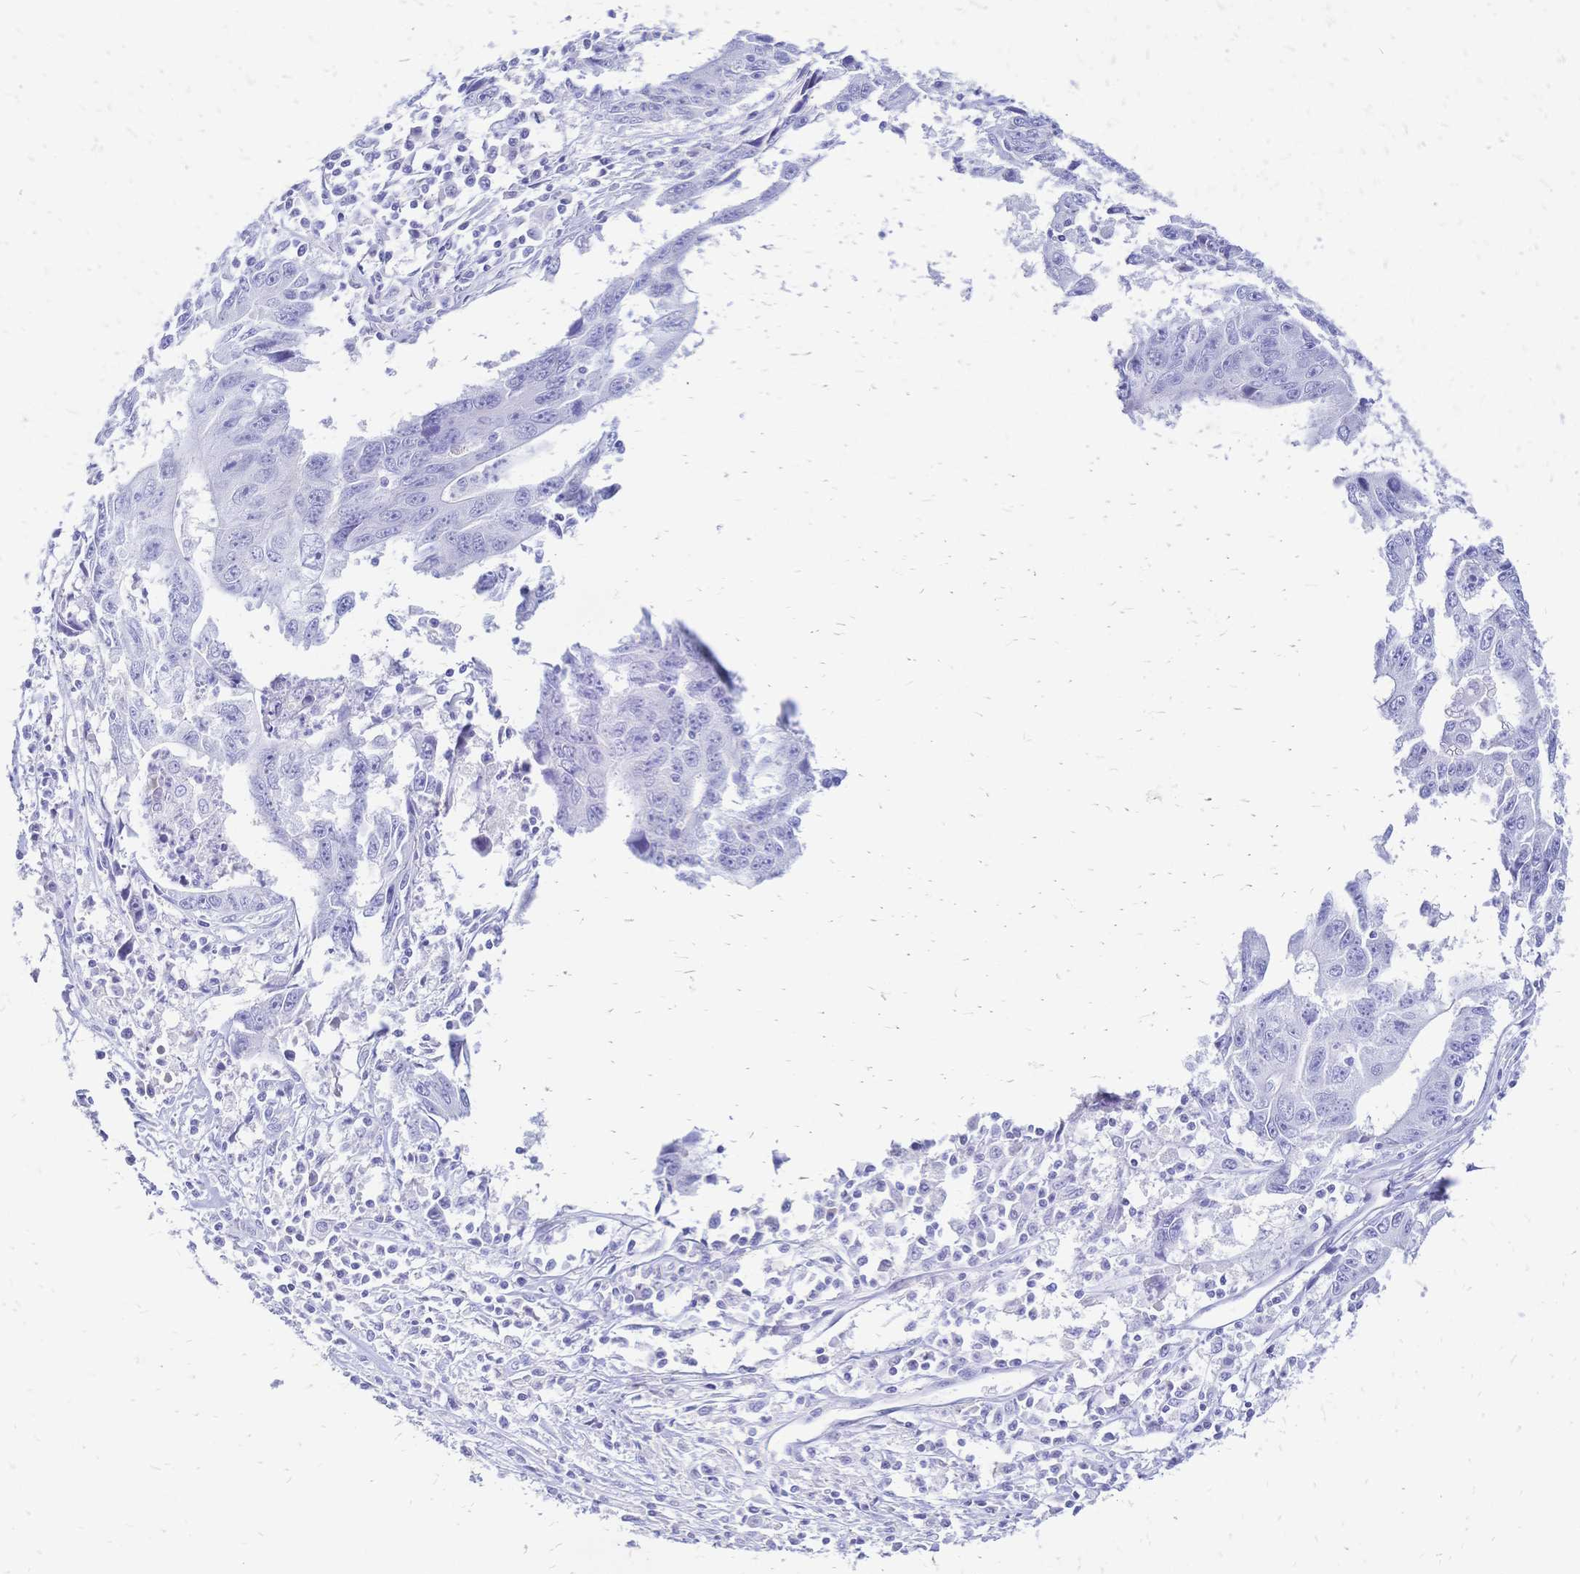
{"staining": {"intensity": "negative", "quantity": "none", "location": "none"}, "tissue": "liver cancer", "cell_type": "Tumor cells", "image_type": "cancer", "snomed": [{"axis": "morphology", "description": "Cholangiocarcinoma"}, {"axis": "topography", "description": "Liver"}], "caption": "Cholangiocarcinoma (liver) stained for a protein using immunohistochemistry (IHC) demonstrates no staining tumor cells.", "gene": "FA2H", "patient": {"sex": "male", "age": 65}}